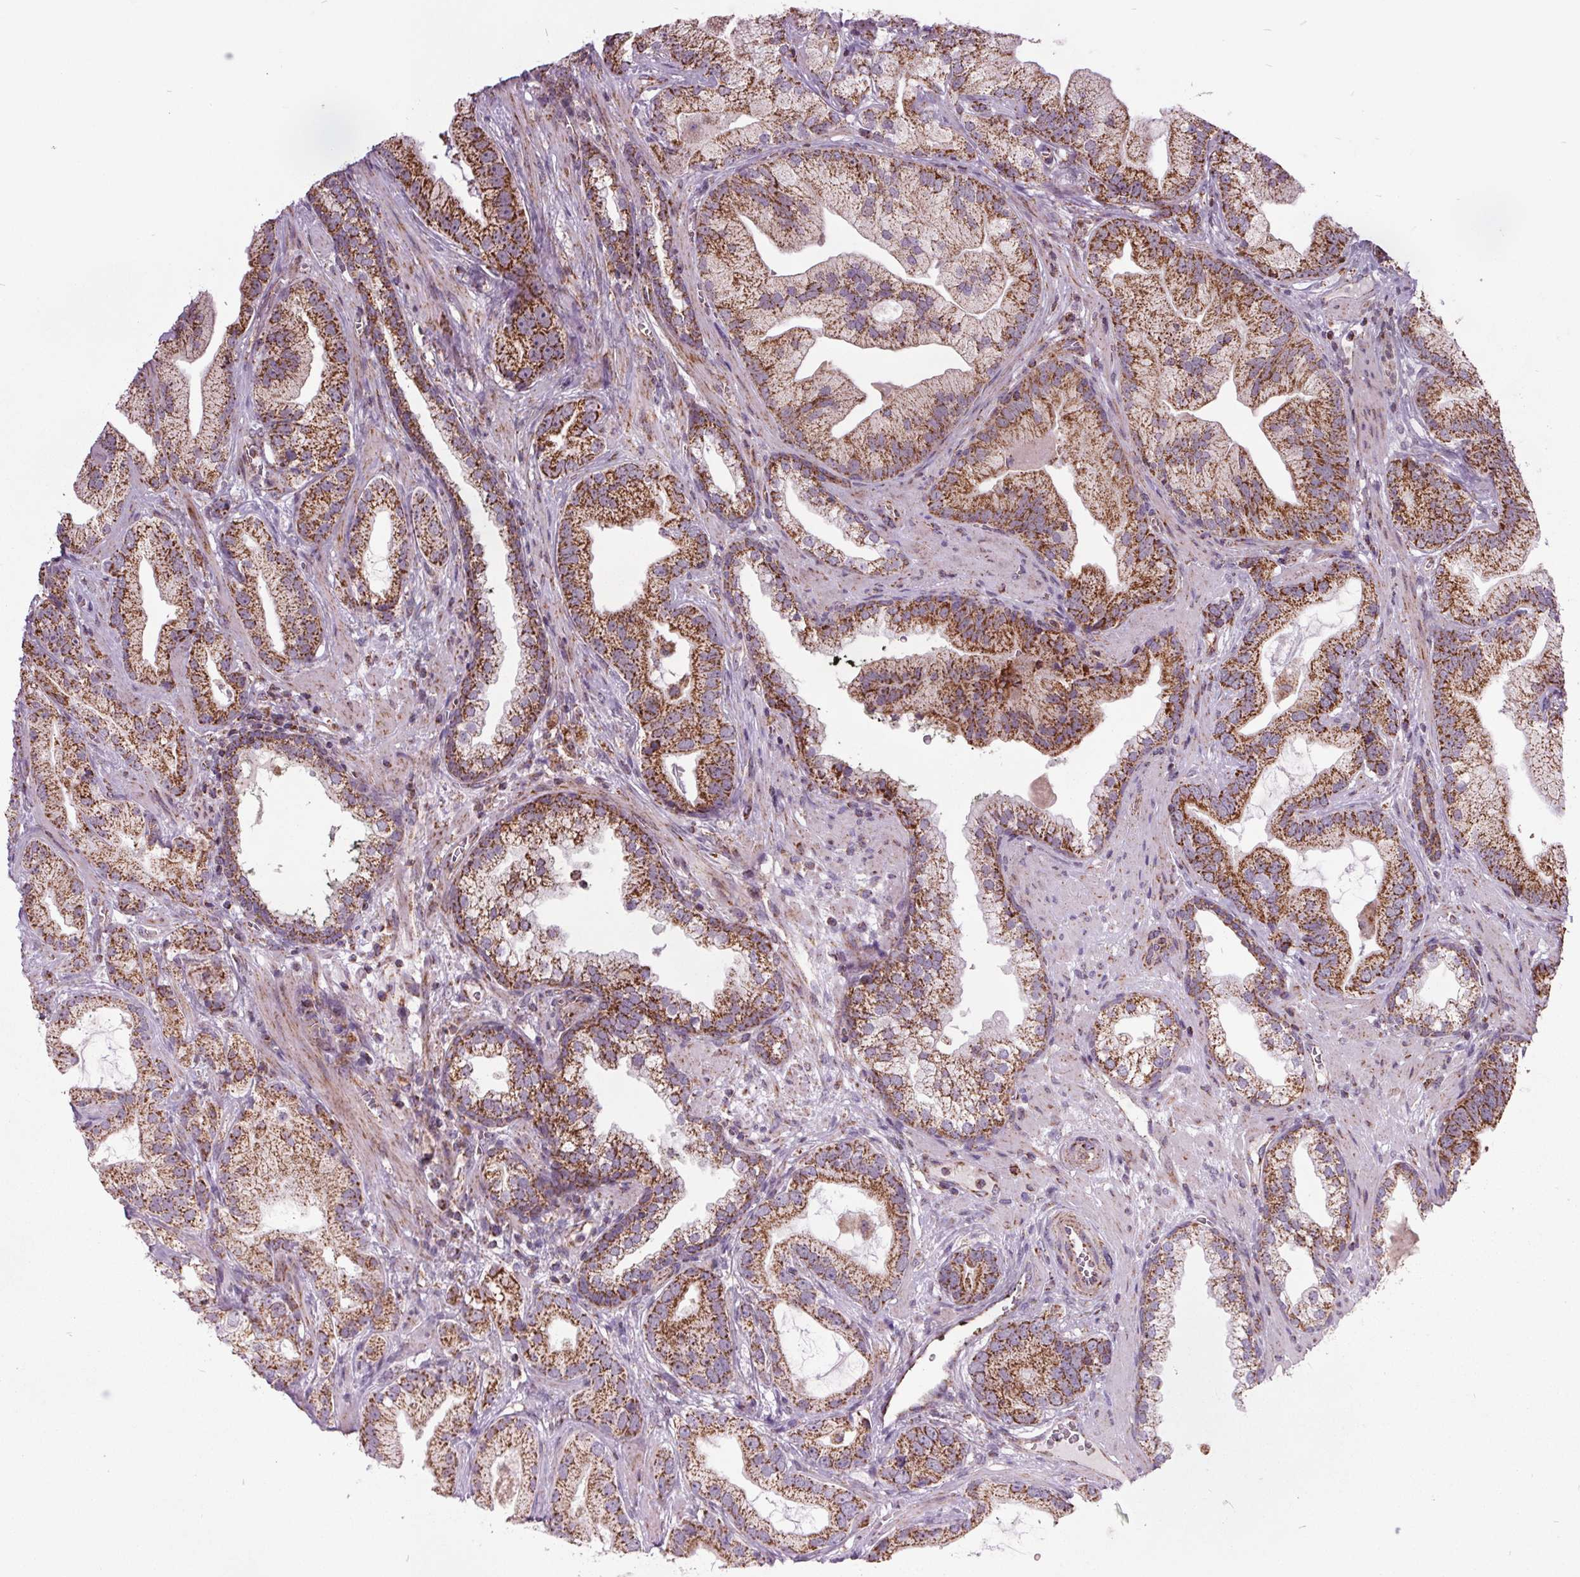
{"staining": {"intensity": "moderate", "quantity": ">75%", "location": "cytoplasmic/membranous"}, "tissue": "prostate cancer", "cell_type": "Tumor cells", "image_type": "cancer", "snomed": [{"axis": "morphology", "description": "Adenocarcinoma, Low grade"}, {"axis": "topography", "description": "Prostate"}], "caption": "Prostate cancer stained with immunohistochemistry shows moderate cytoplasmic/membranous staining in about >75% of tumor cells.", "gene": "NDUFS6", "patient": {"sex": "male", "age": 62}}